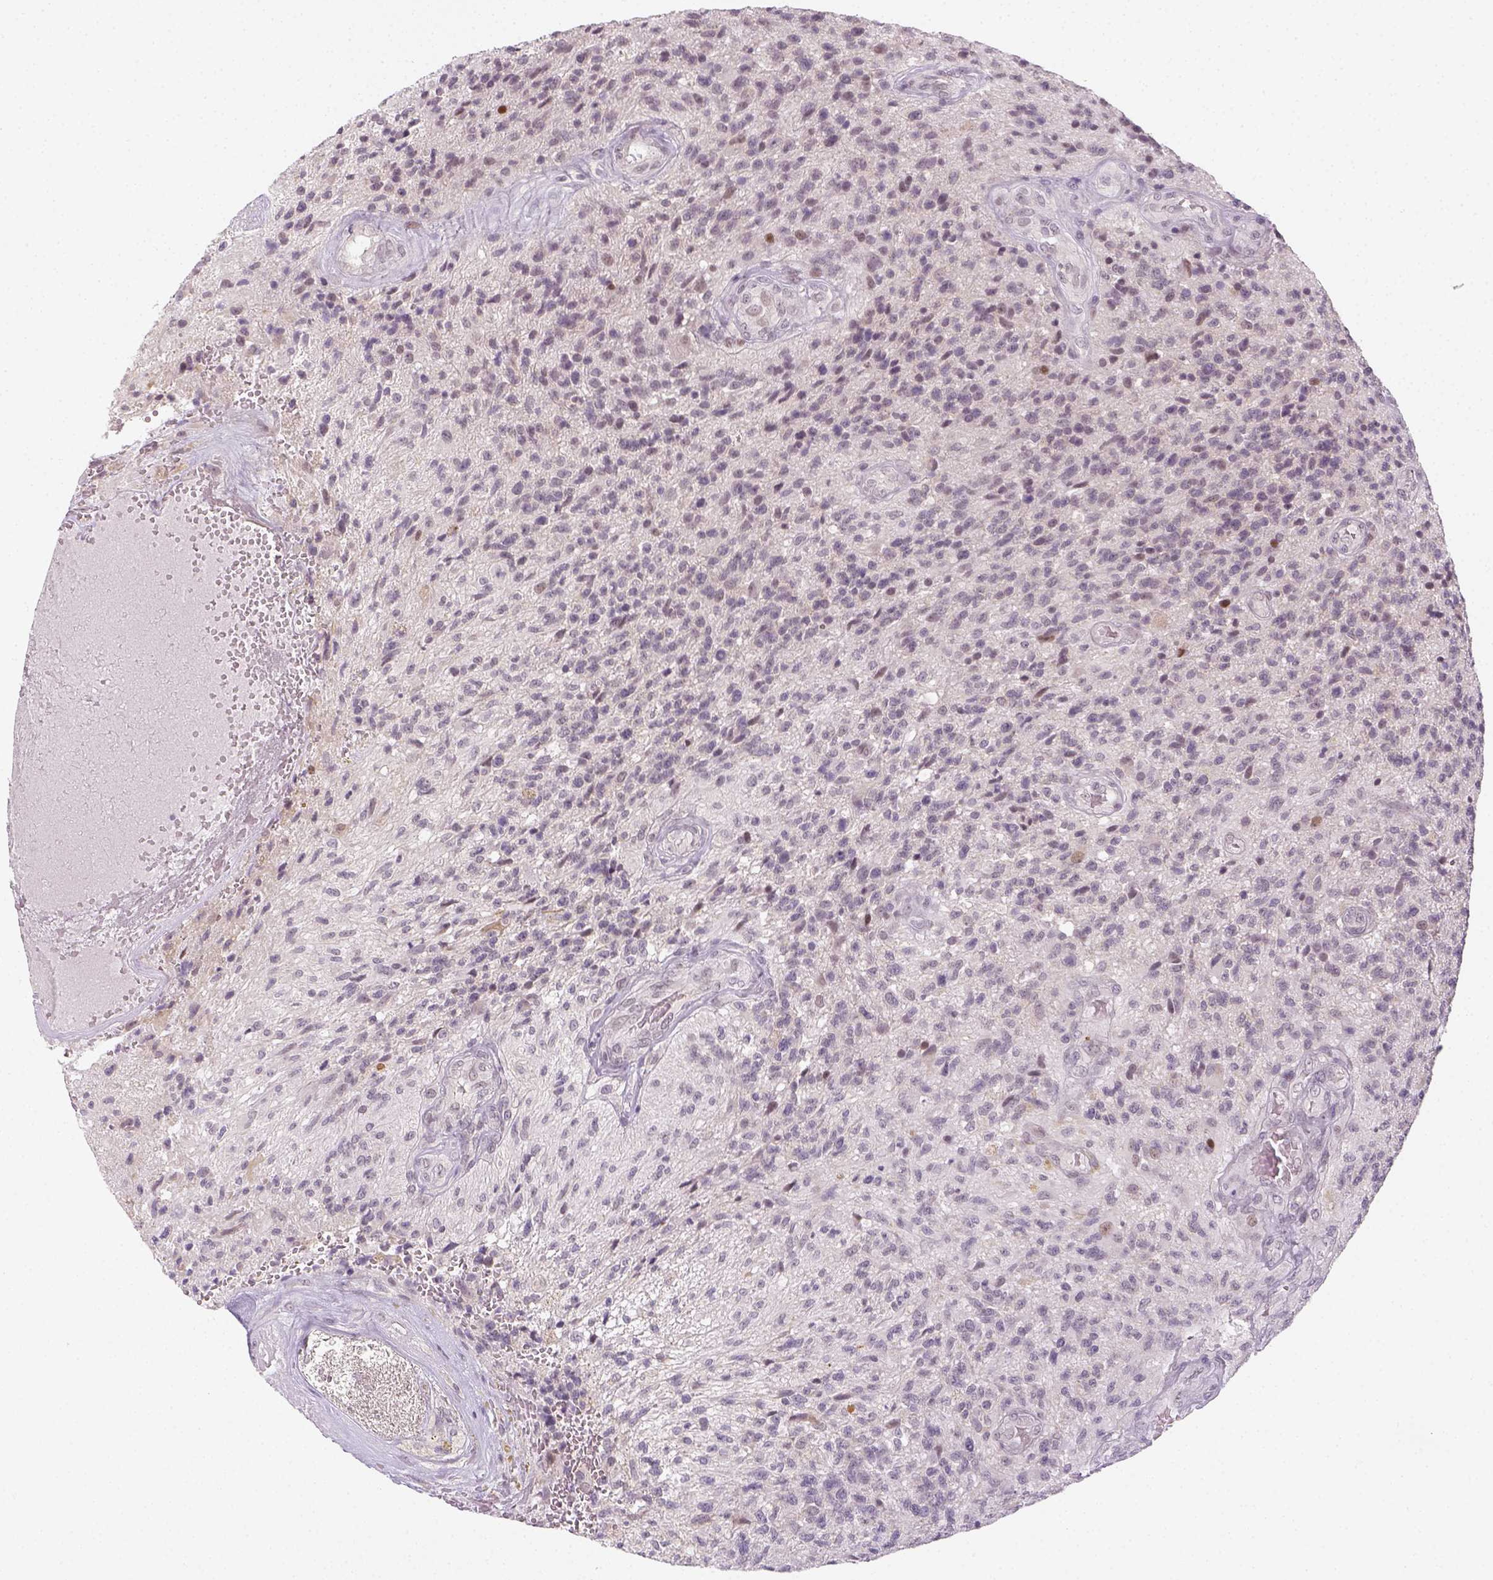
{"staining": {"intensity": "negative", "quantity": "none", "location": "none"}, "tissue": "glioma", "cell_type": "Tumor cells", "image_type": "cancer", "snomed": [{"axis": "morphology", "description": "Glioma, malignant, High grade"}, {"axis": "topography", "description": "Brain"}], "caption": "A micrograph of glioma stained for a protein shows no brown staining in tumor cells. (DAB immunohistochemistry with hematoxylin counter stain).", "gene": "MAGEB3", "patient": {"sex": "male", "age": 56}}